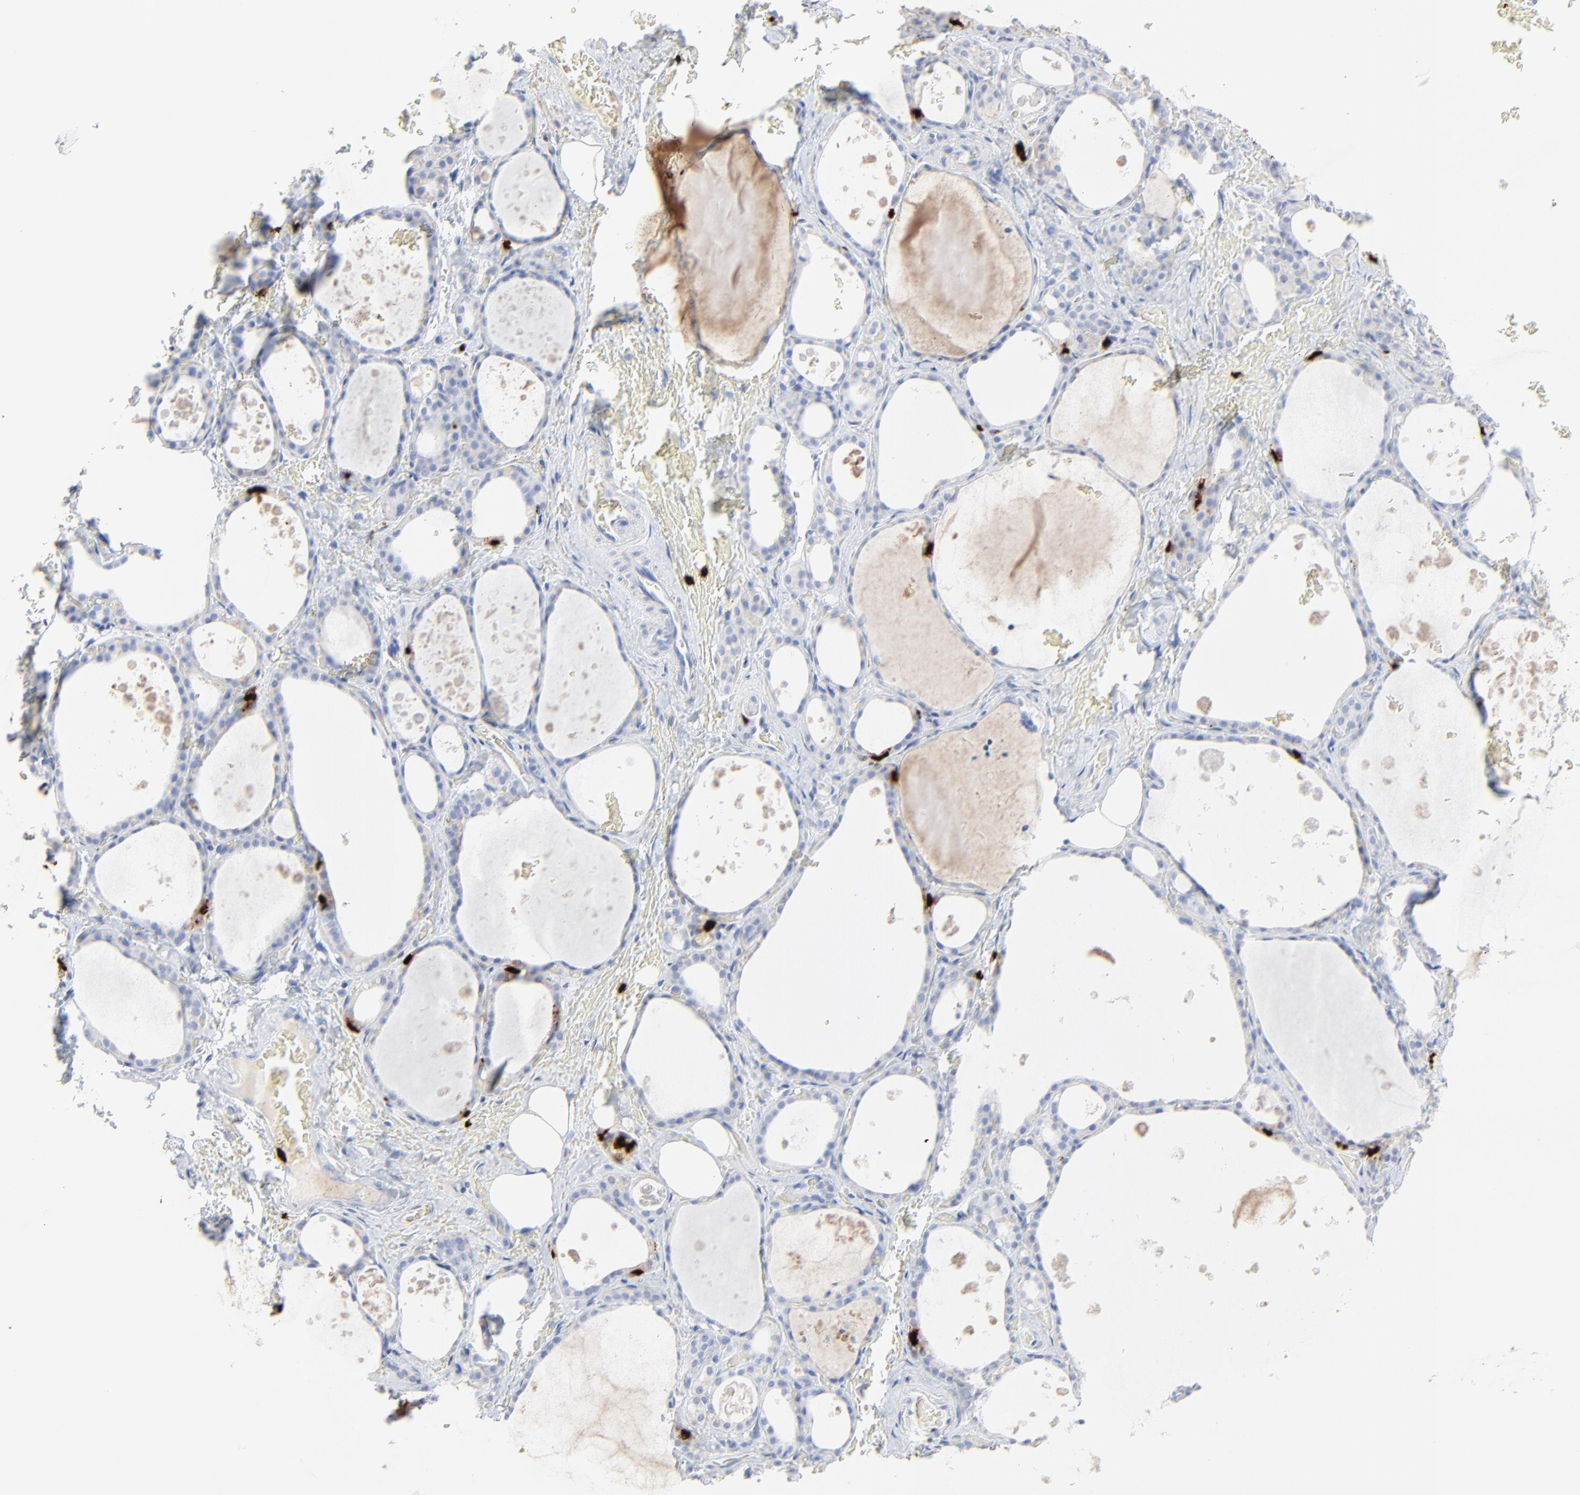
{"staining": {"intensity": "negative", "quantity": "none", "location": "none"}, "tissue": "thyroid gland", "cell_type": "Glandular cells", "image_type": "normal", "snomed": [{"axis": "morphology", "description": "Normal tissue, NOS"}, {"axis": "topography", "description": "Thyroid gland"}], "caption": "DAB (3,3'-diaminobenzidine) immunohistochemical staining of normal human thyroid gland shows no significant expression in glandular cells. The staining is performed using DAB brown chromogen with nuclei counter-stained in using hematoxylin.", "gene": "LCN2", "patient": {"sex": "male", "age": 61}}